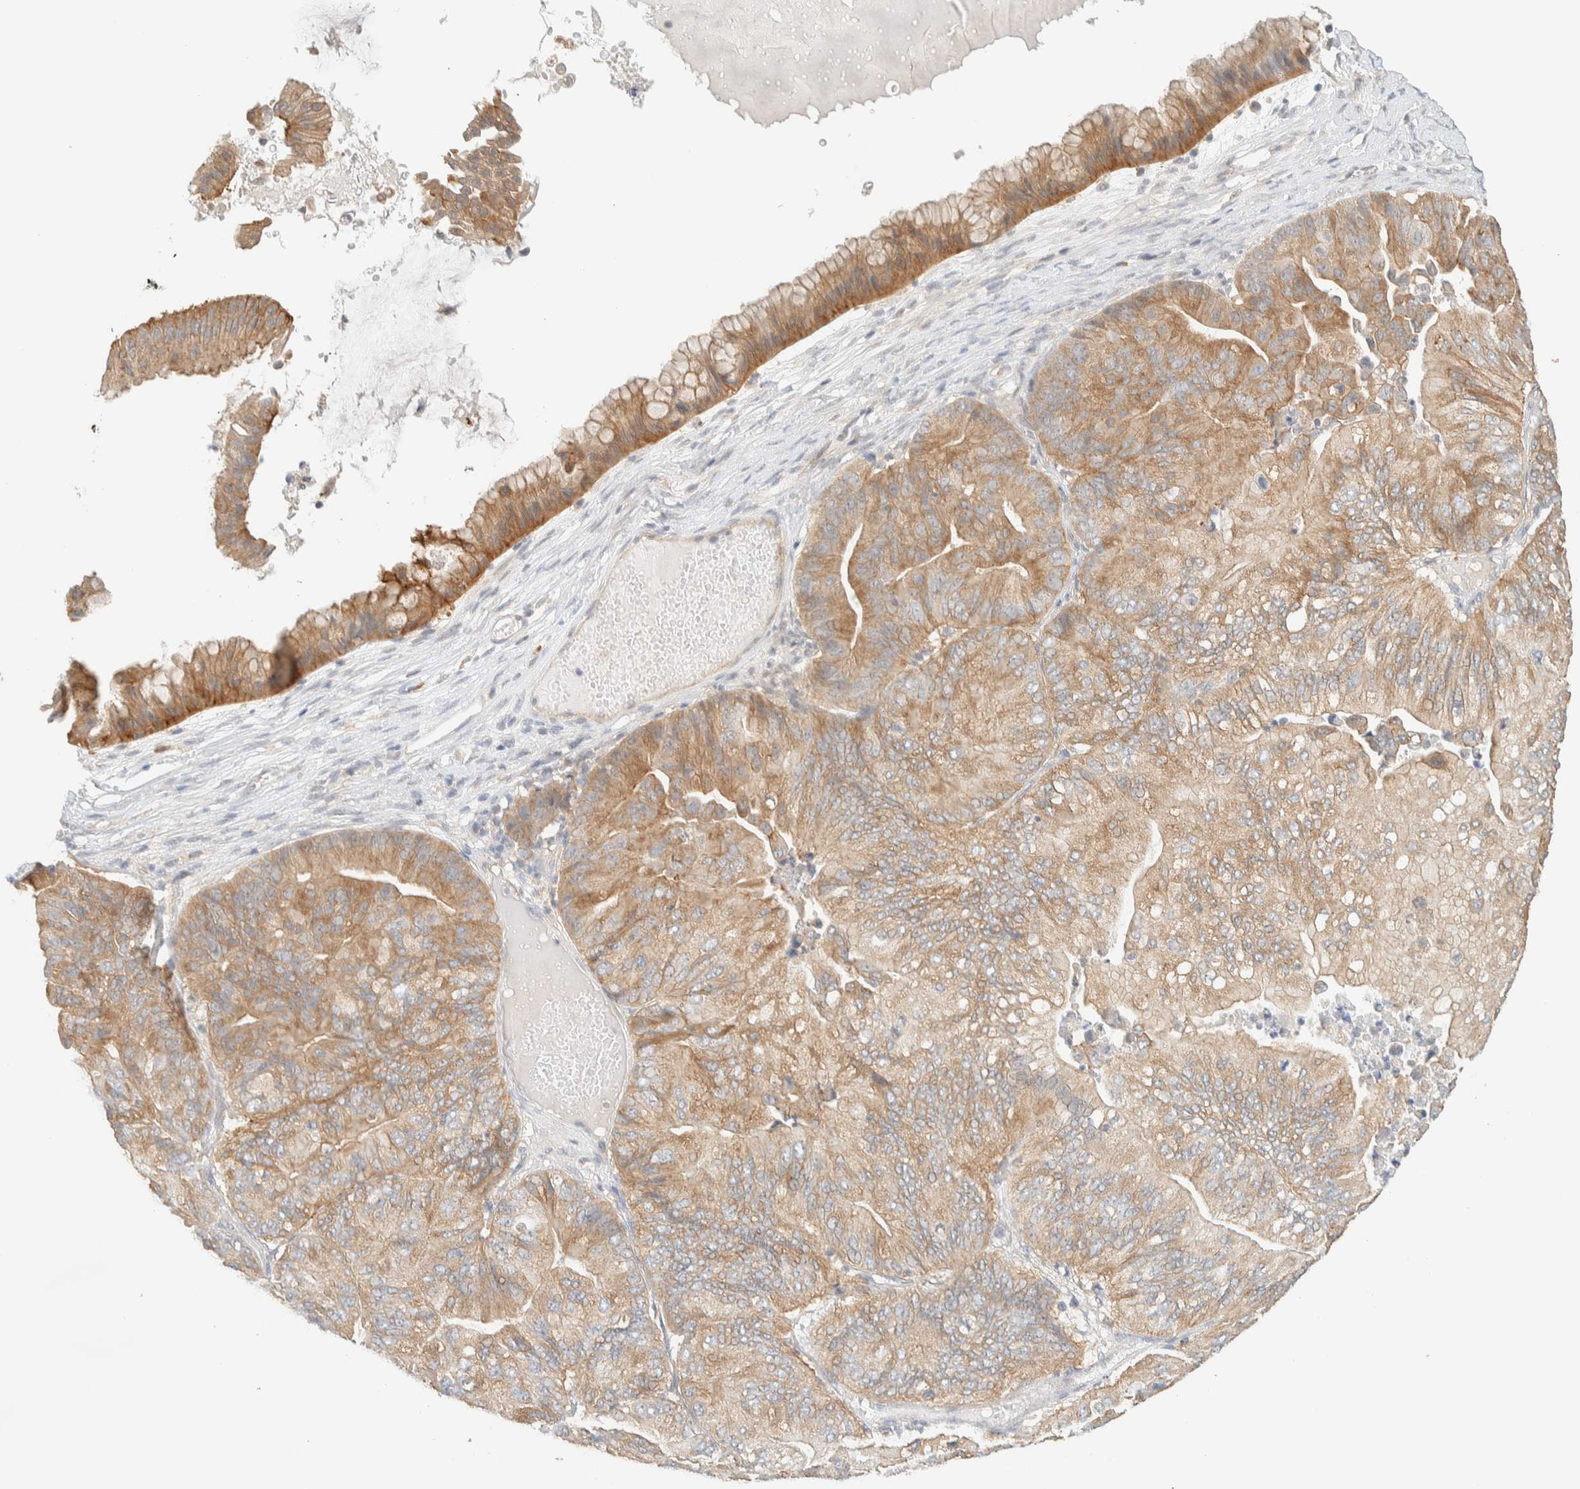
{"staining": {"intensity": "moderate", "quantity": ">75%", "location": "cytoplasmic/membranous"}, "tissue": "ovarian cancer", "cell_type": "Tumor cells", "image_type": "cancer", "snomed": [{"axis": "morphology", "description": "Cystadenocarcinoma, mucinous, NOS"}, {"axis": "topography", "description": "Ovary"}], "caption": "This micrograph reveals immunohistochemistry staining of human ovarian cancer (mucinous cystadenocarcinoma), with medium moderate cytoplasmic/membranous positivity in approximately >75% of tumor cells.", "gene": "TBC1D8B", "patient": {"sex": "female", "age": 61}}